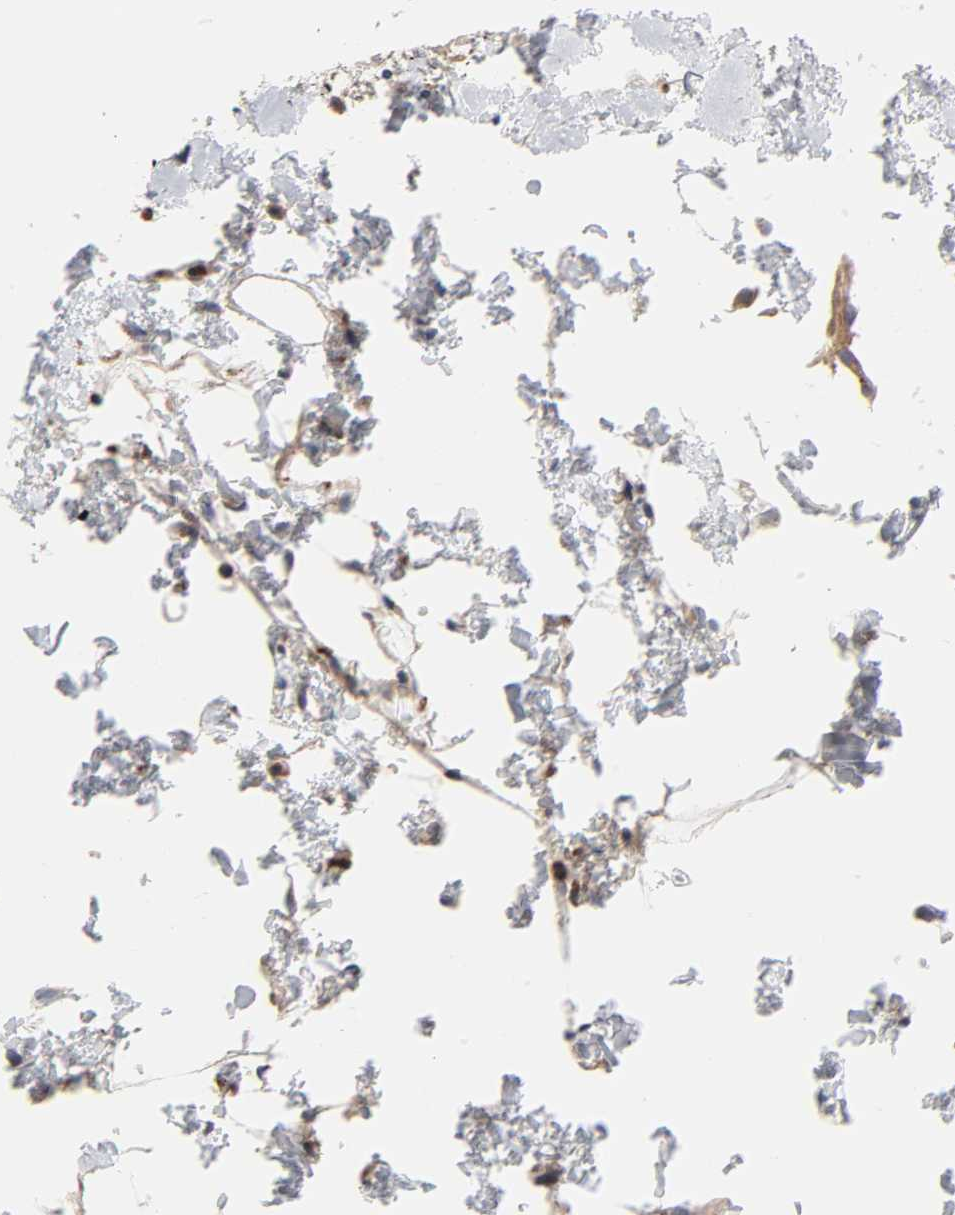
{"staining": {"intensity": "moderate", "quantity": ">75%", "location": "cytoplasmic/membranous"}, "tissue": "urothelial cancer", "cell_type": "Tumor cells", "image_type": "cancer", "snomed": [{"axis": "morphology", "description": "Urothelial carcinoma, Low grade"}, {"axis": "topography", "description": "Urinary bladder"}], "caption": "Protein expression analysis of human urothelial cancer reveals moderate cytoplasmic/membranous positivity in about >75% of tumor cells.", "gene": "C17orf75", "patient": {"sex": "female", "age": 60}}